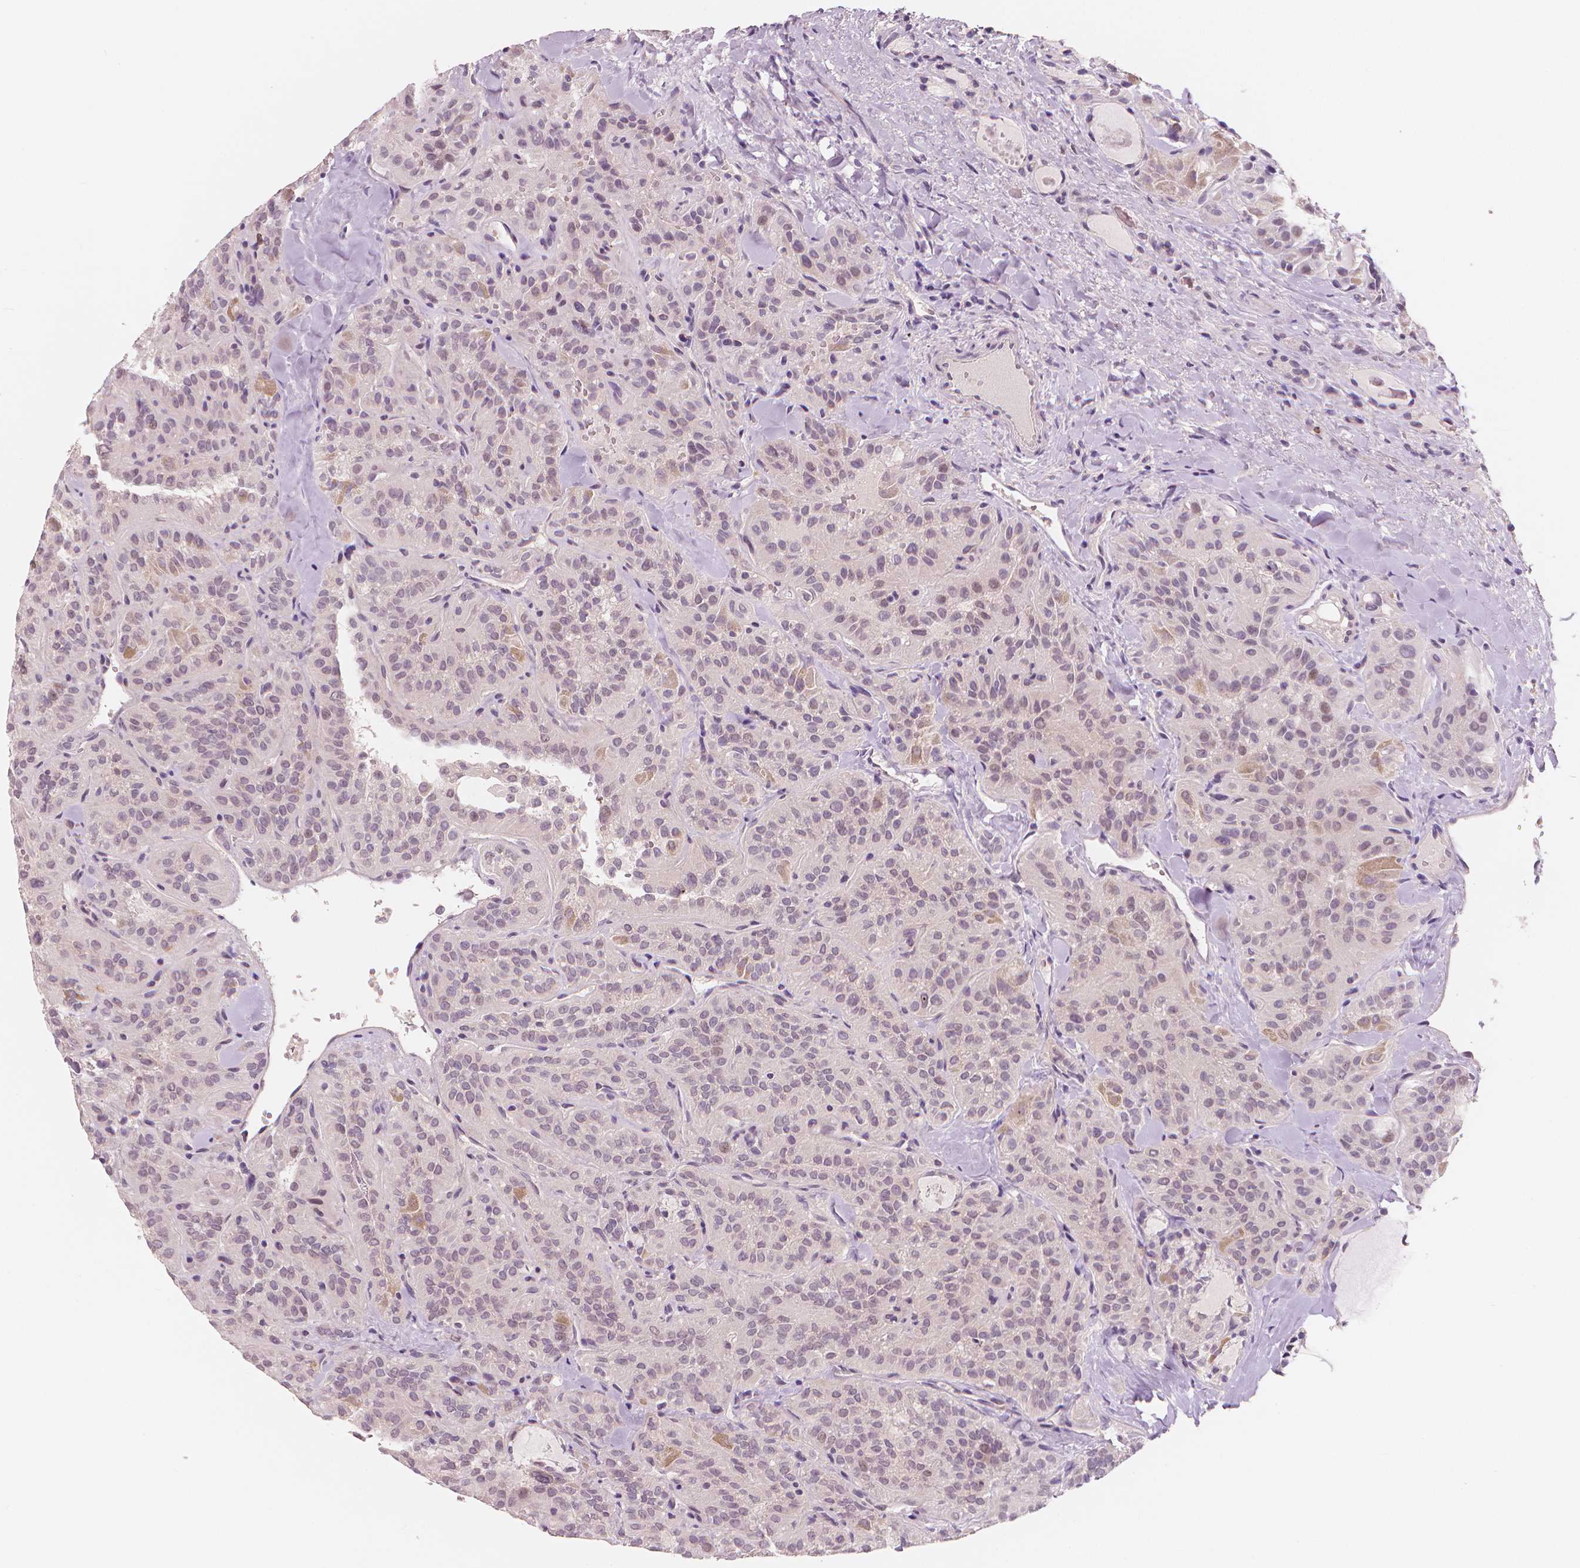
{"staining": {"intensity": "negative", "quantity": "none", "location": "none"}, "tissue": "thyroid cancer", "cell_type": "Tumor cells", "image_type": "cancer", "snomed": [{"axis": "morphology", "description": "Papillary adenocarcinoma, NOS"}, {"axis": "topography", "description": "Thyroid gland"}], "caption": "Immunohistochemical staining of human thyroid cancer (papillary adenocarcinoma) reveals no significant positivity in tumor cells.", "gene": "RNASE7", "patient": {"sex": "female", "age": 45}}